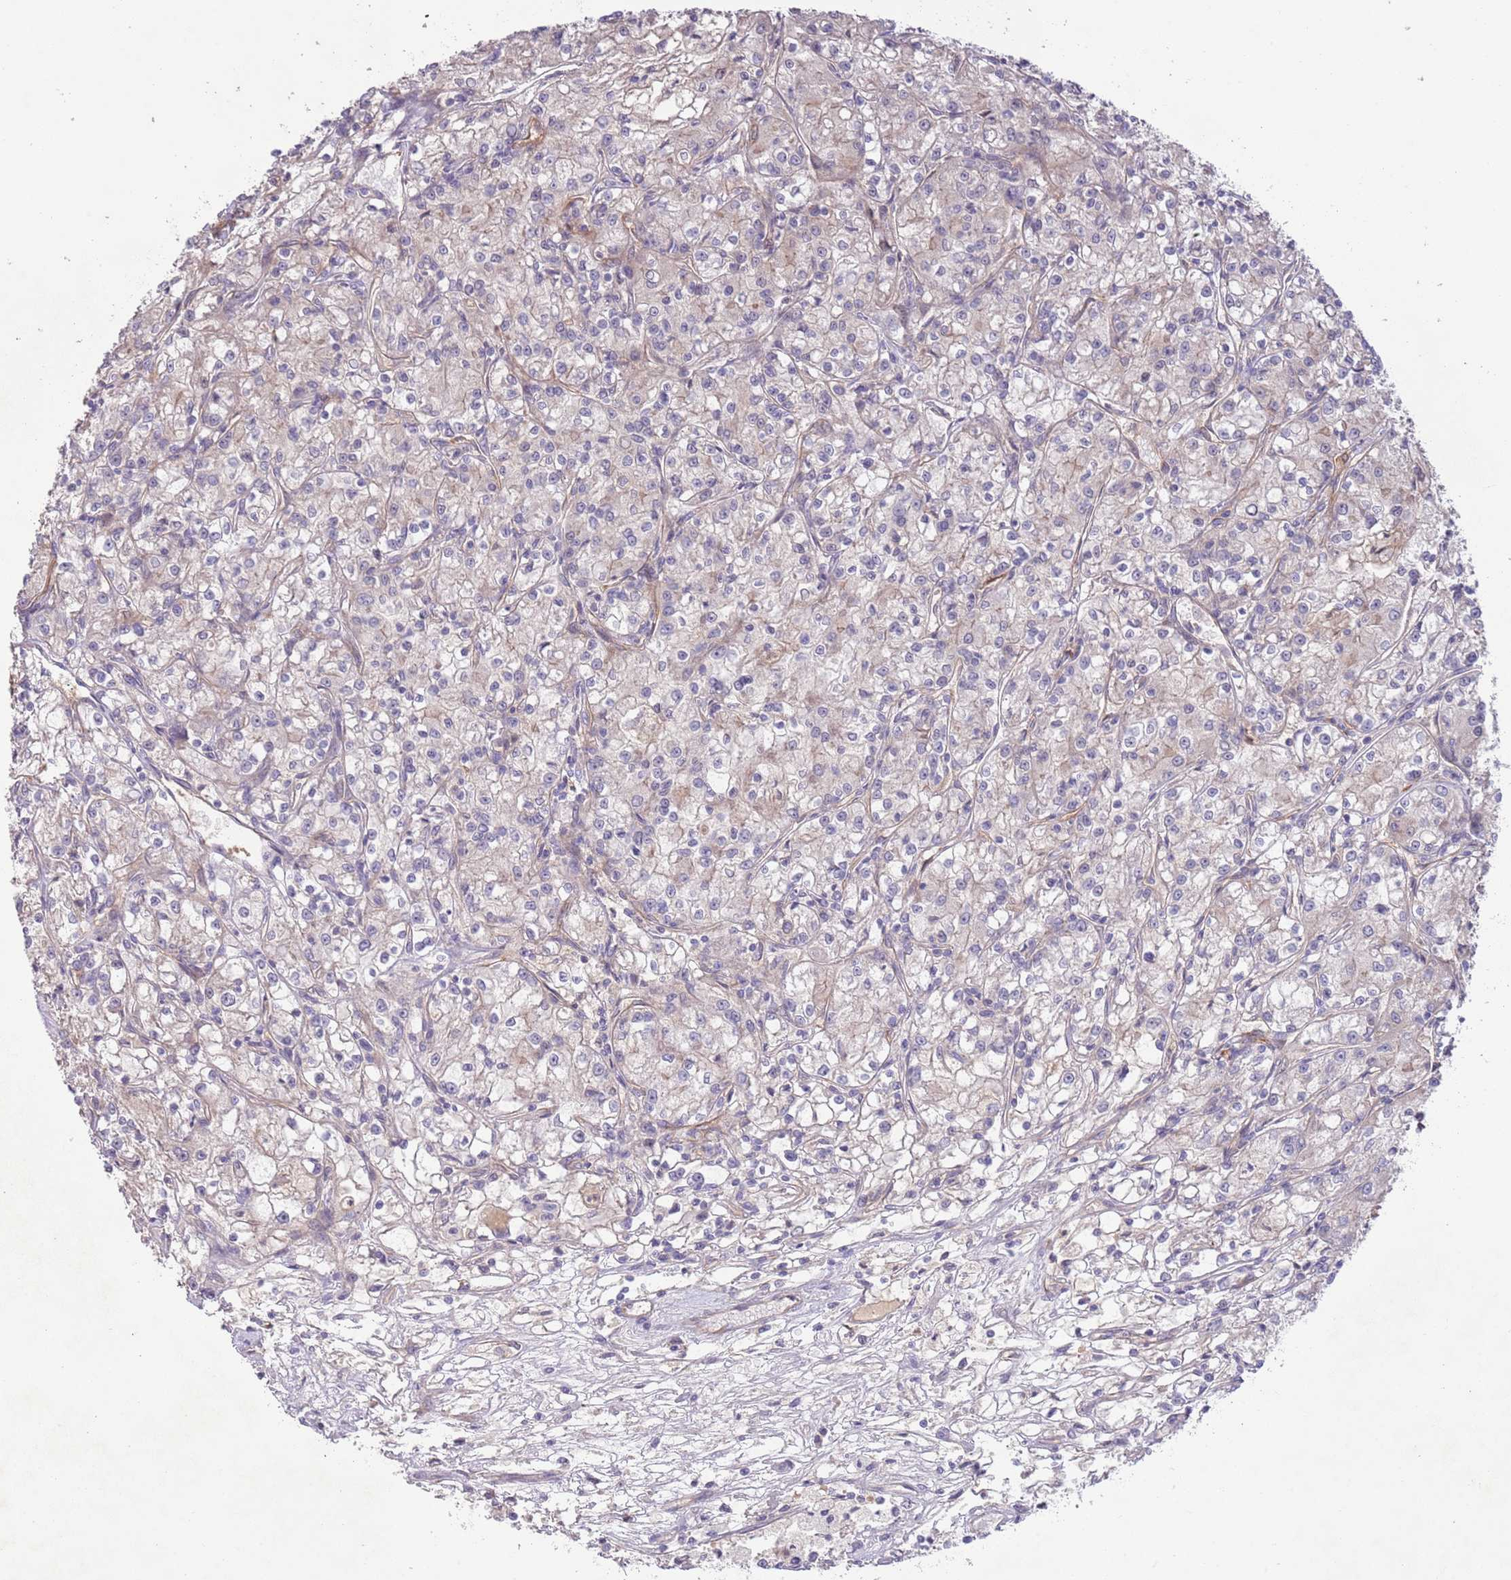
{"staining": {"intensity": "negative", "quantity": "none", "location": "none"}, "tissue": "renal cancer", "cell_type": "Tumor cells", "image_type": "cancer", "snomed": [{"axis": "morphology", "description": "Adenocarcinoma, NOS"}, {"axis": "topography", "description": "Kidney"}], "caption": "This is a image of immunohistochemistry (IHC) staining of adenocarcinoma (renal), which shows no staining in tumor cells.", "gene": "SAV1", "patient": {"sex": "female", "age": 59}}